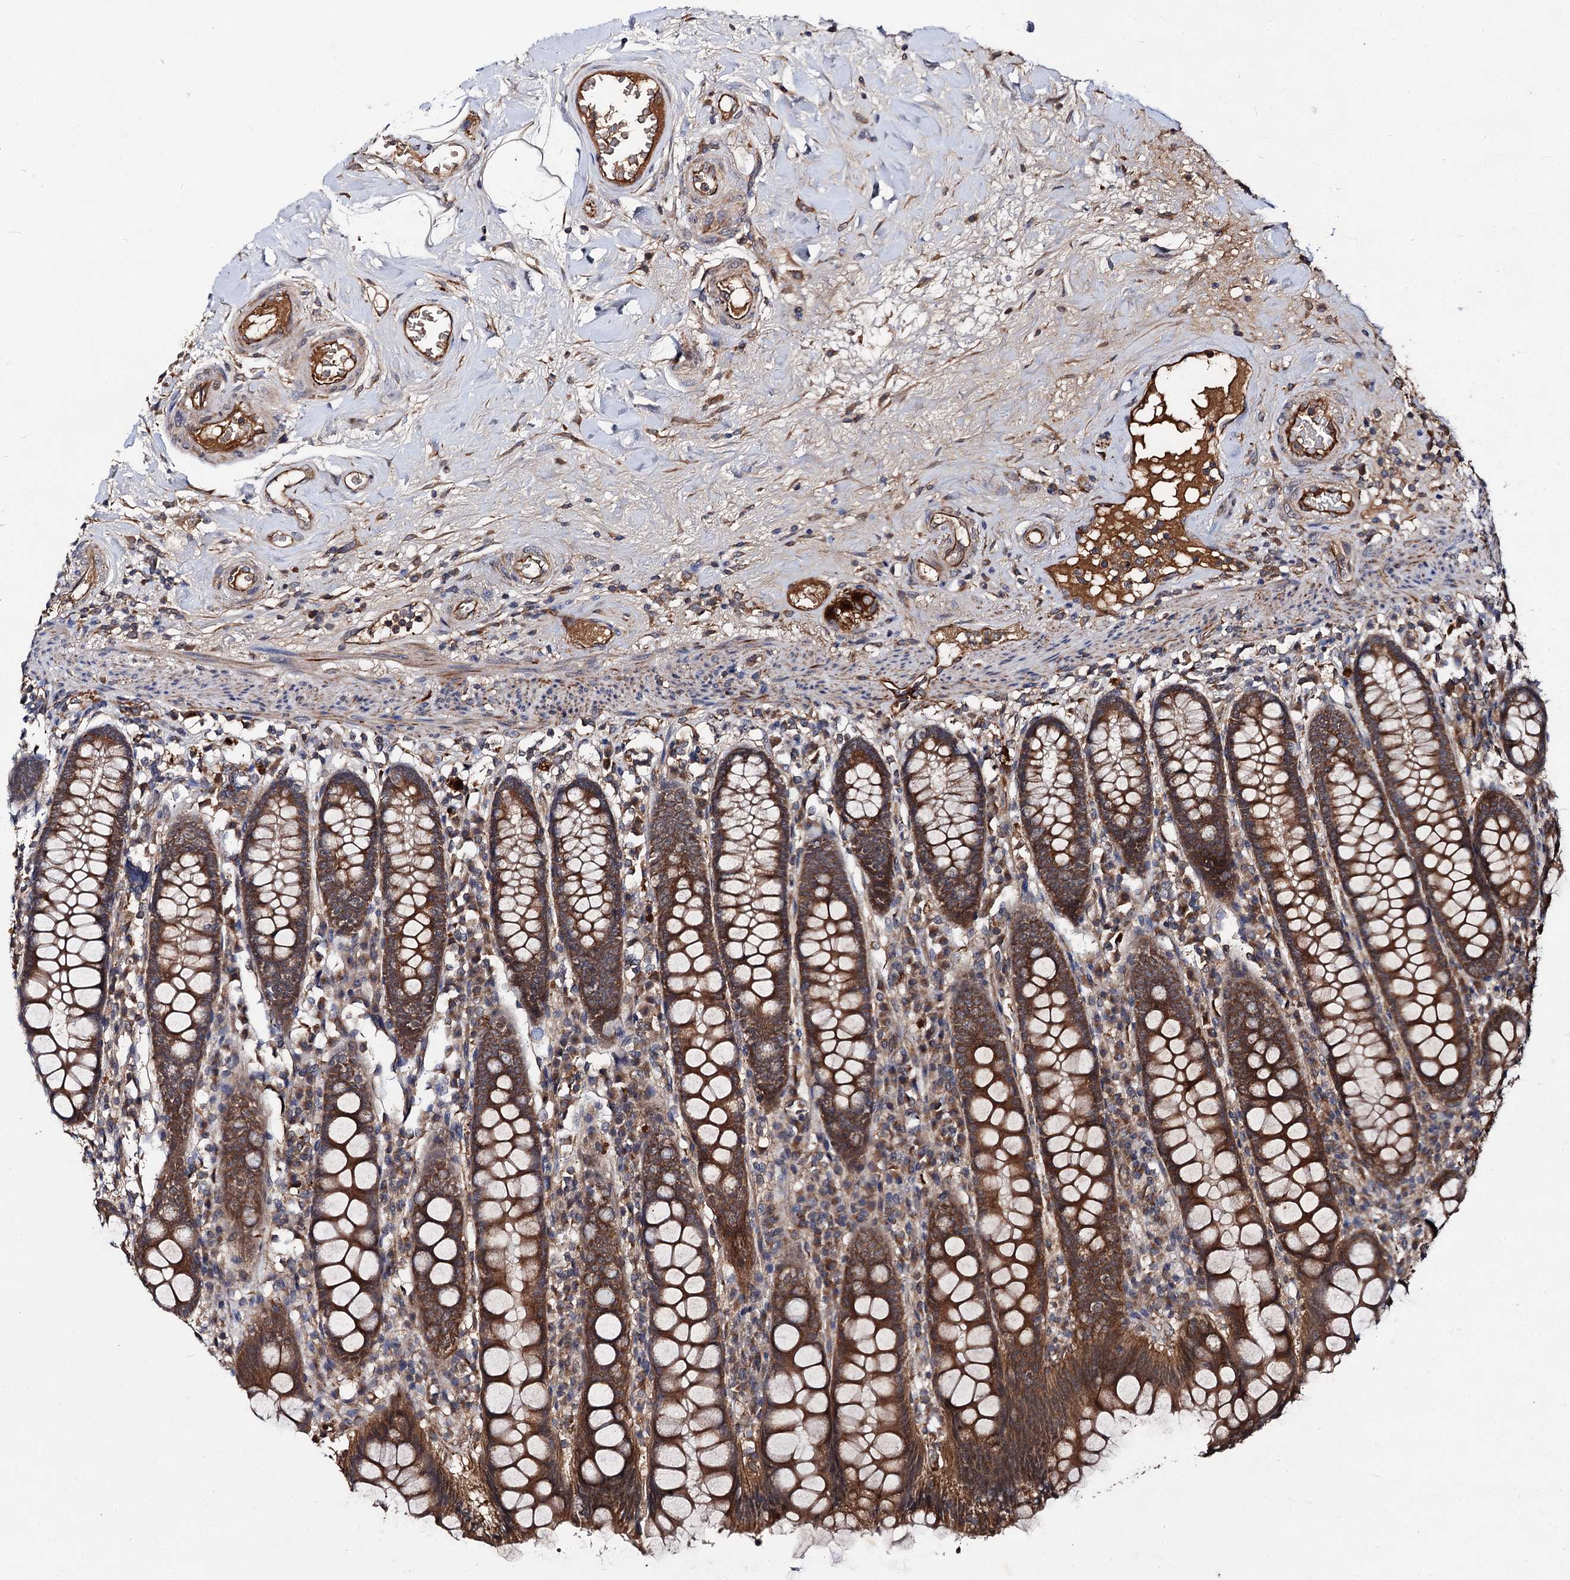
{"staining": {"intensity": "moderate", "quantity": ">75%", "location": "cytoplasmic/membranous"}, "tissue": "colon", "cell_type": "Endothelial cells", "image_type": "normal", "snomed": [{"axis": "morphology", "description": "Normal tissue, NOS"}, {"axis": "topography", "description": "Colon"}], "caption": "A micrograph of colon stained for a protein reveals moderate cytoplasmic/membranous brown staining in endothelial cells. (Stains: DAB (3,3'-diaminobenzidine) in brown, nuclei in blue, Microscopy: brightfield microscopy at high magnification).", "gene": "TEX9", "patient": {"sex": "female", "age": 79}}